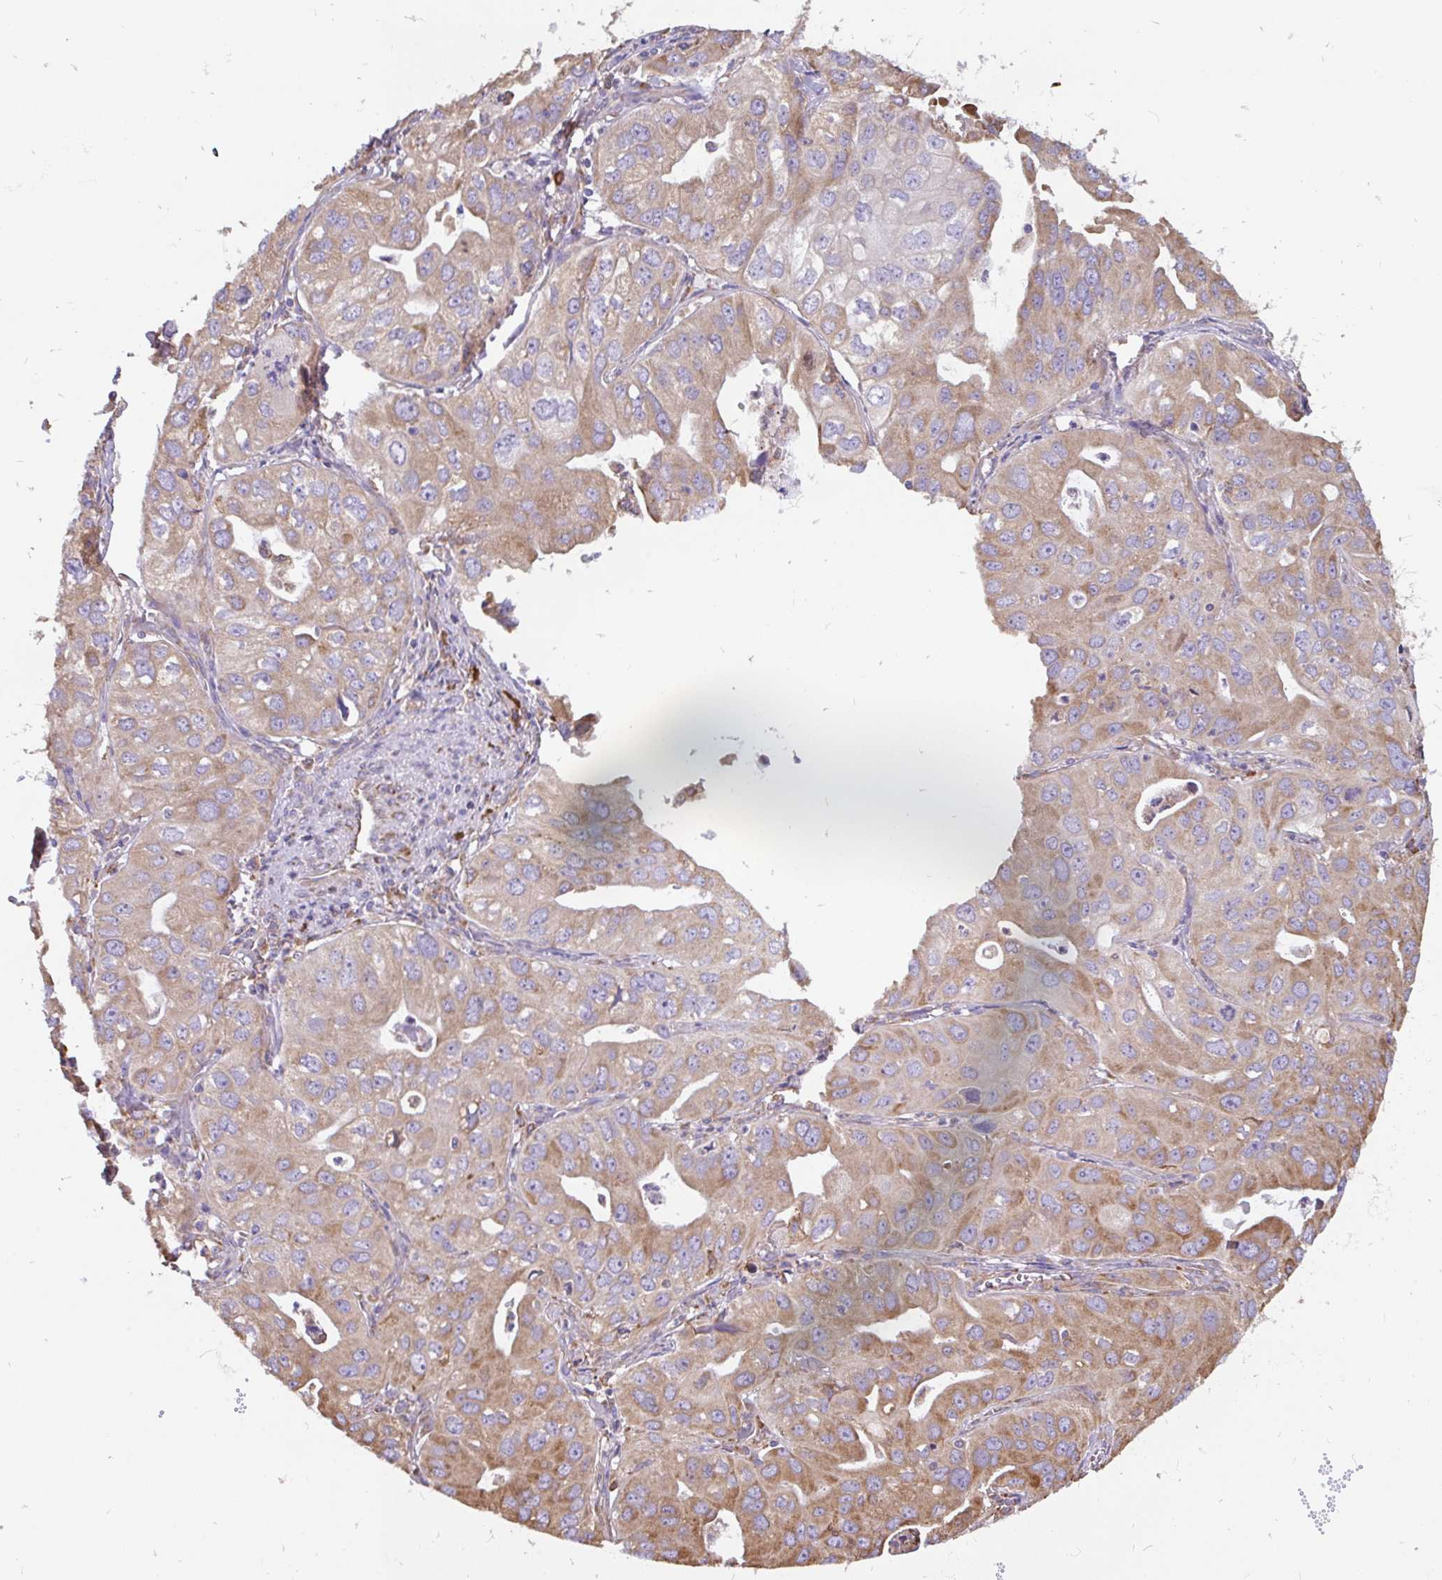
{"staining": {"intensity": "moderate", "quantity": ">75%", "location": "cytoplasmic/membranous"}, "tissue": "lung cancer", "cell_type": "Tumor cells", "image_type": "cancer", "snomed": [{"axis": "morphology", "description": "Adenocarcinoma, NOS"}, {"axis": "topography", "description": "Lung"}], "caption": "Immunohistochemistry (IHC) (DAB) staining of lung cancer displays moderate cytoplasmic/membranous protein expression in approximately >75% of tumor cells.", "gene": "EML5", "patient": {"sex": "male", "age": 48}}